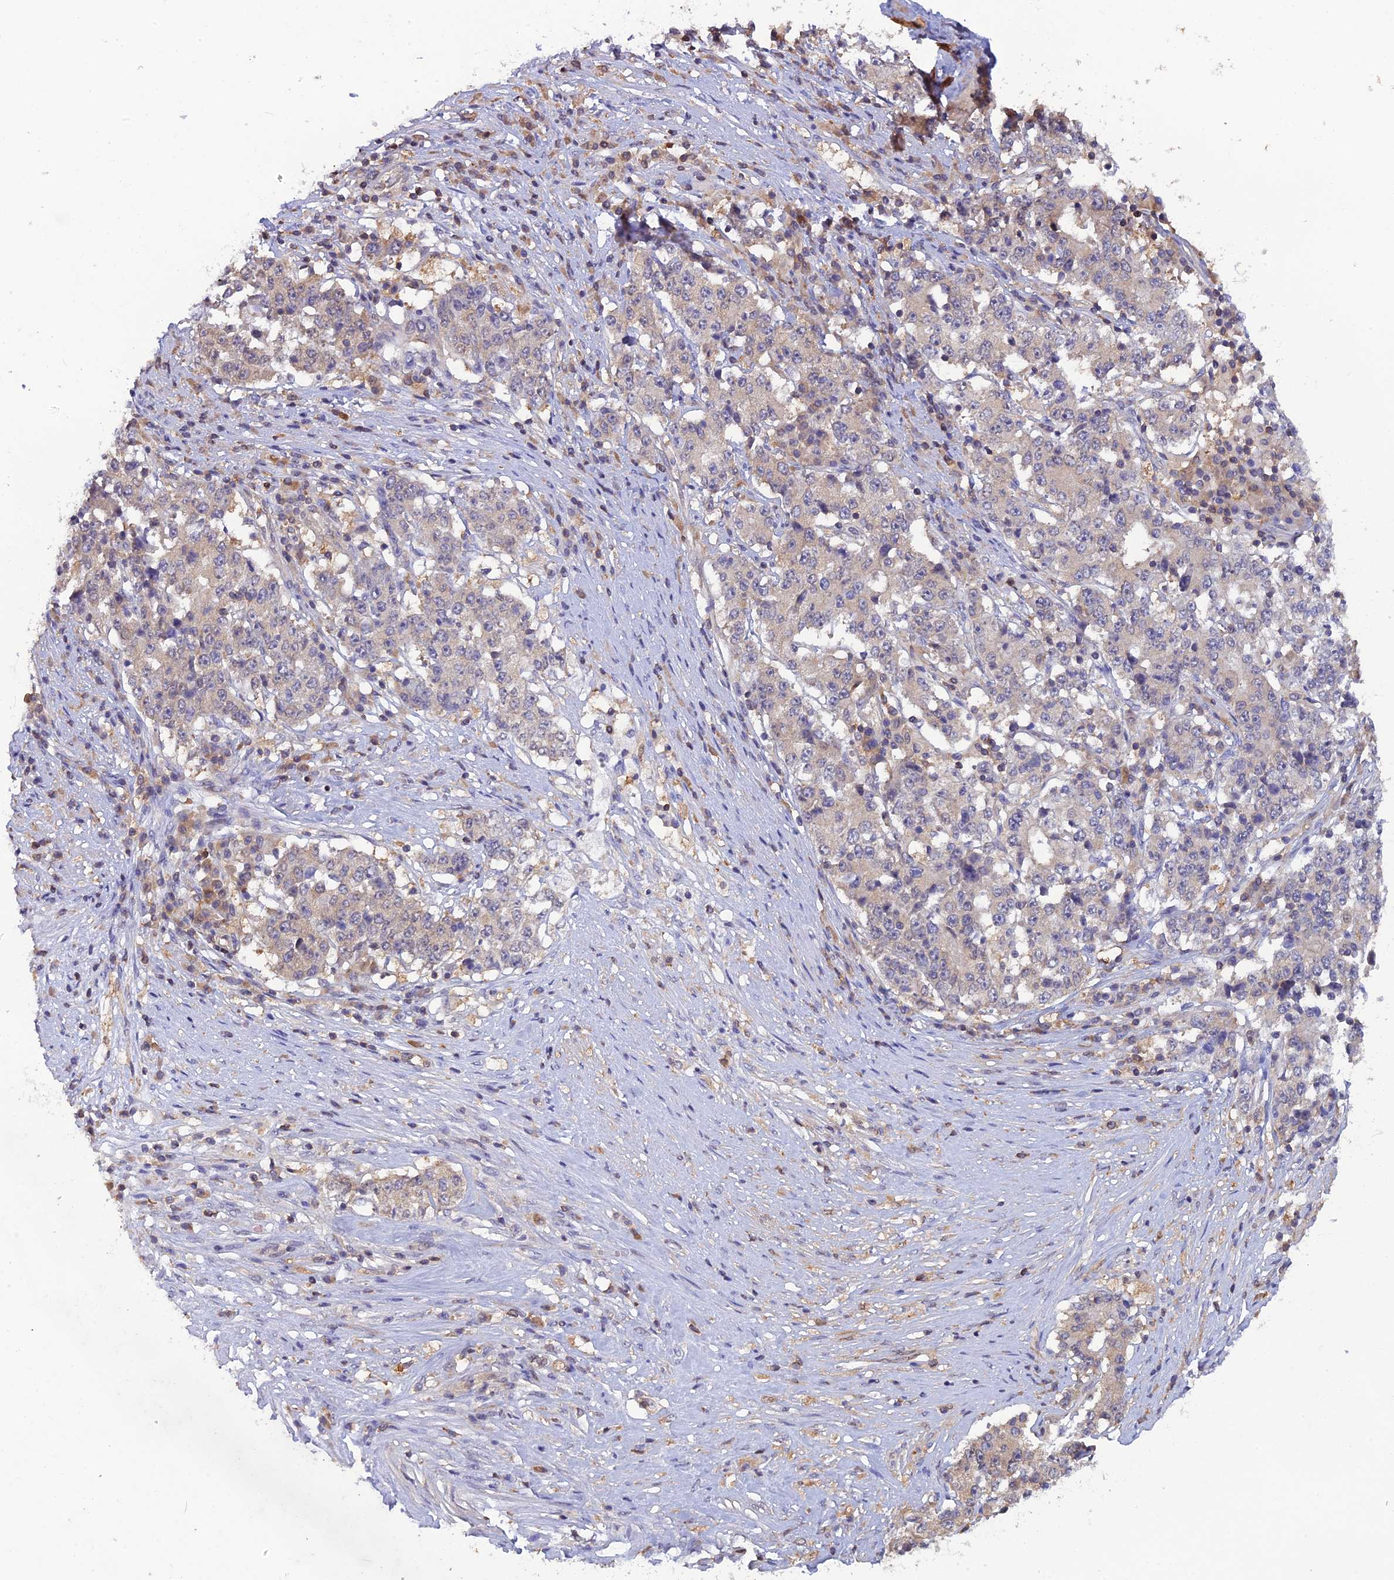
{"staining": {"intensity": "negative", "quantity": "none", "location": "none"}, "tissue": "stomach cancer", "cell_type": "Tumor cells", "image_type": "cancer", "snomed": [{"axis": "morphology", "description": "Adenocarcinoma, NOS"}, {"axis": "topography", "description": "Stomach"}], "caption": "This is a photomicrograph of IHC staining of adenocarcinoma (stomach), which shows no expression in tumor cells.", "gene": "HINT1", "patient": {"sex": "male", "age": 59}}